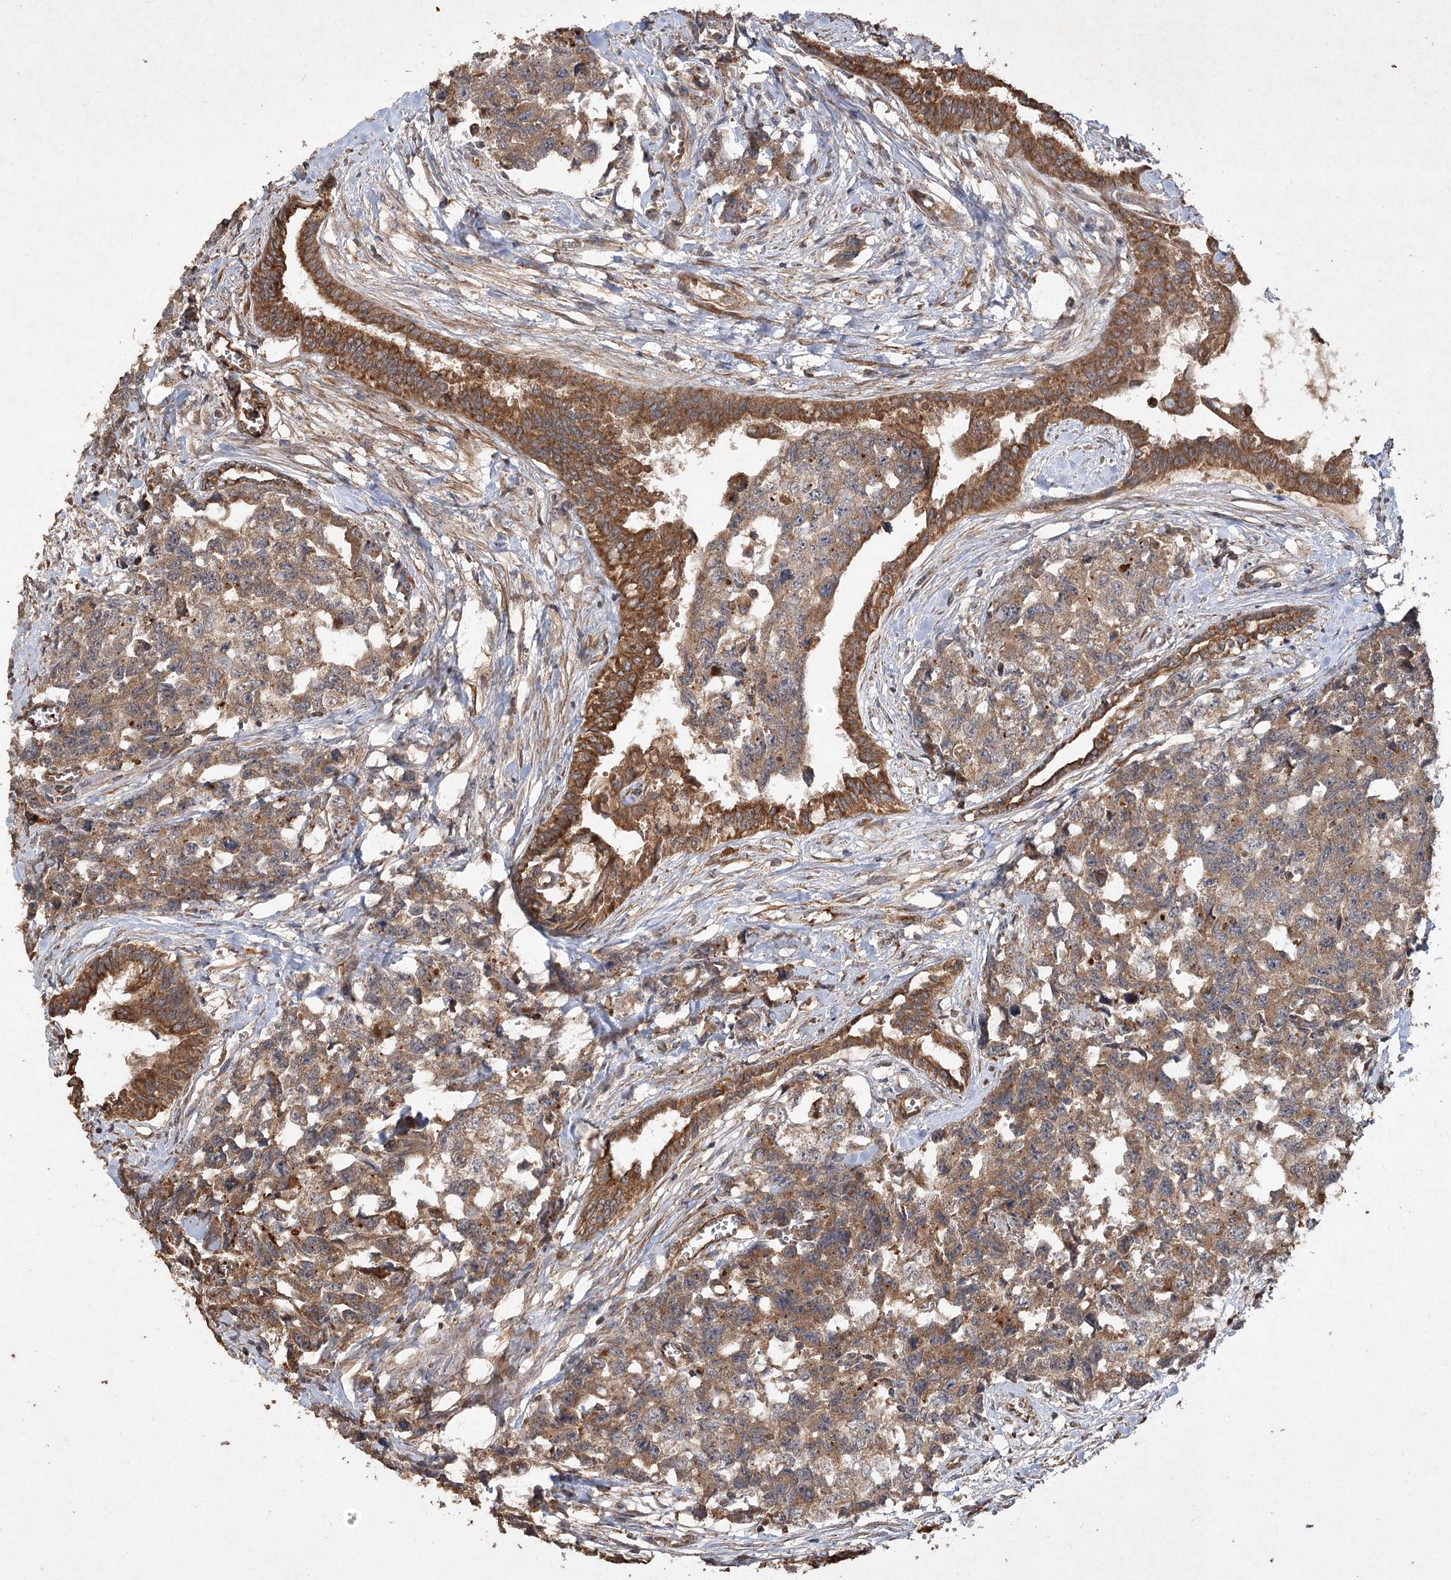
{"staining": {"intensity": "moderate", "quantity": ">75%", "location": "cytoplasmic/membranous"}, "tissue": "testis cancer", "cell_type": "Tumor cells", "image_type": "cancer", "snomed": [{"axis": "morphology", "description": "Carcinoma, Embryonal, NOS"}, {"axis": "topography", "description": "Testis"}], "caption": "A histopathology image of testis cancer (embryonal carcinoma) stained for a protein reveals moderate cytoplasmic/membranous brown staining in tumor cells.", "gene": "PIK3C2A", "patient": {"sex": "male", "age": 31}}